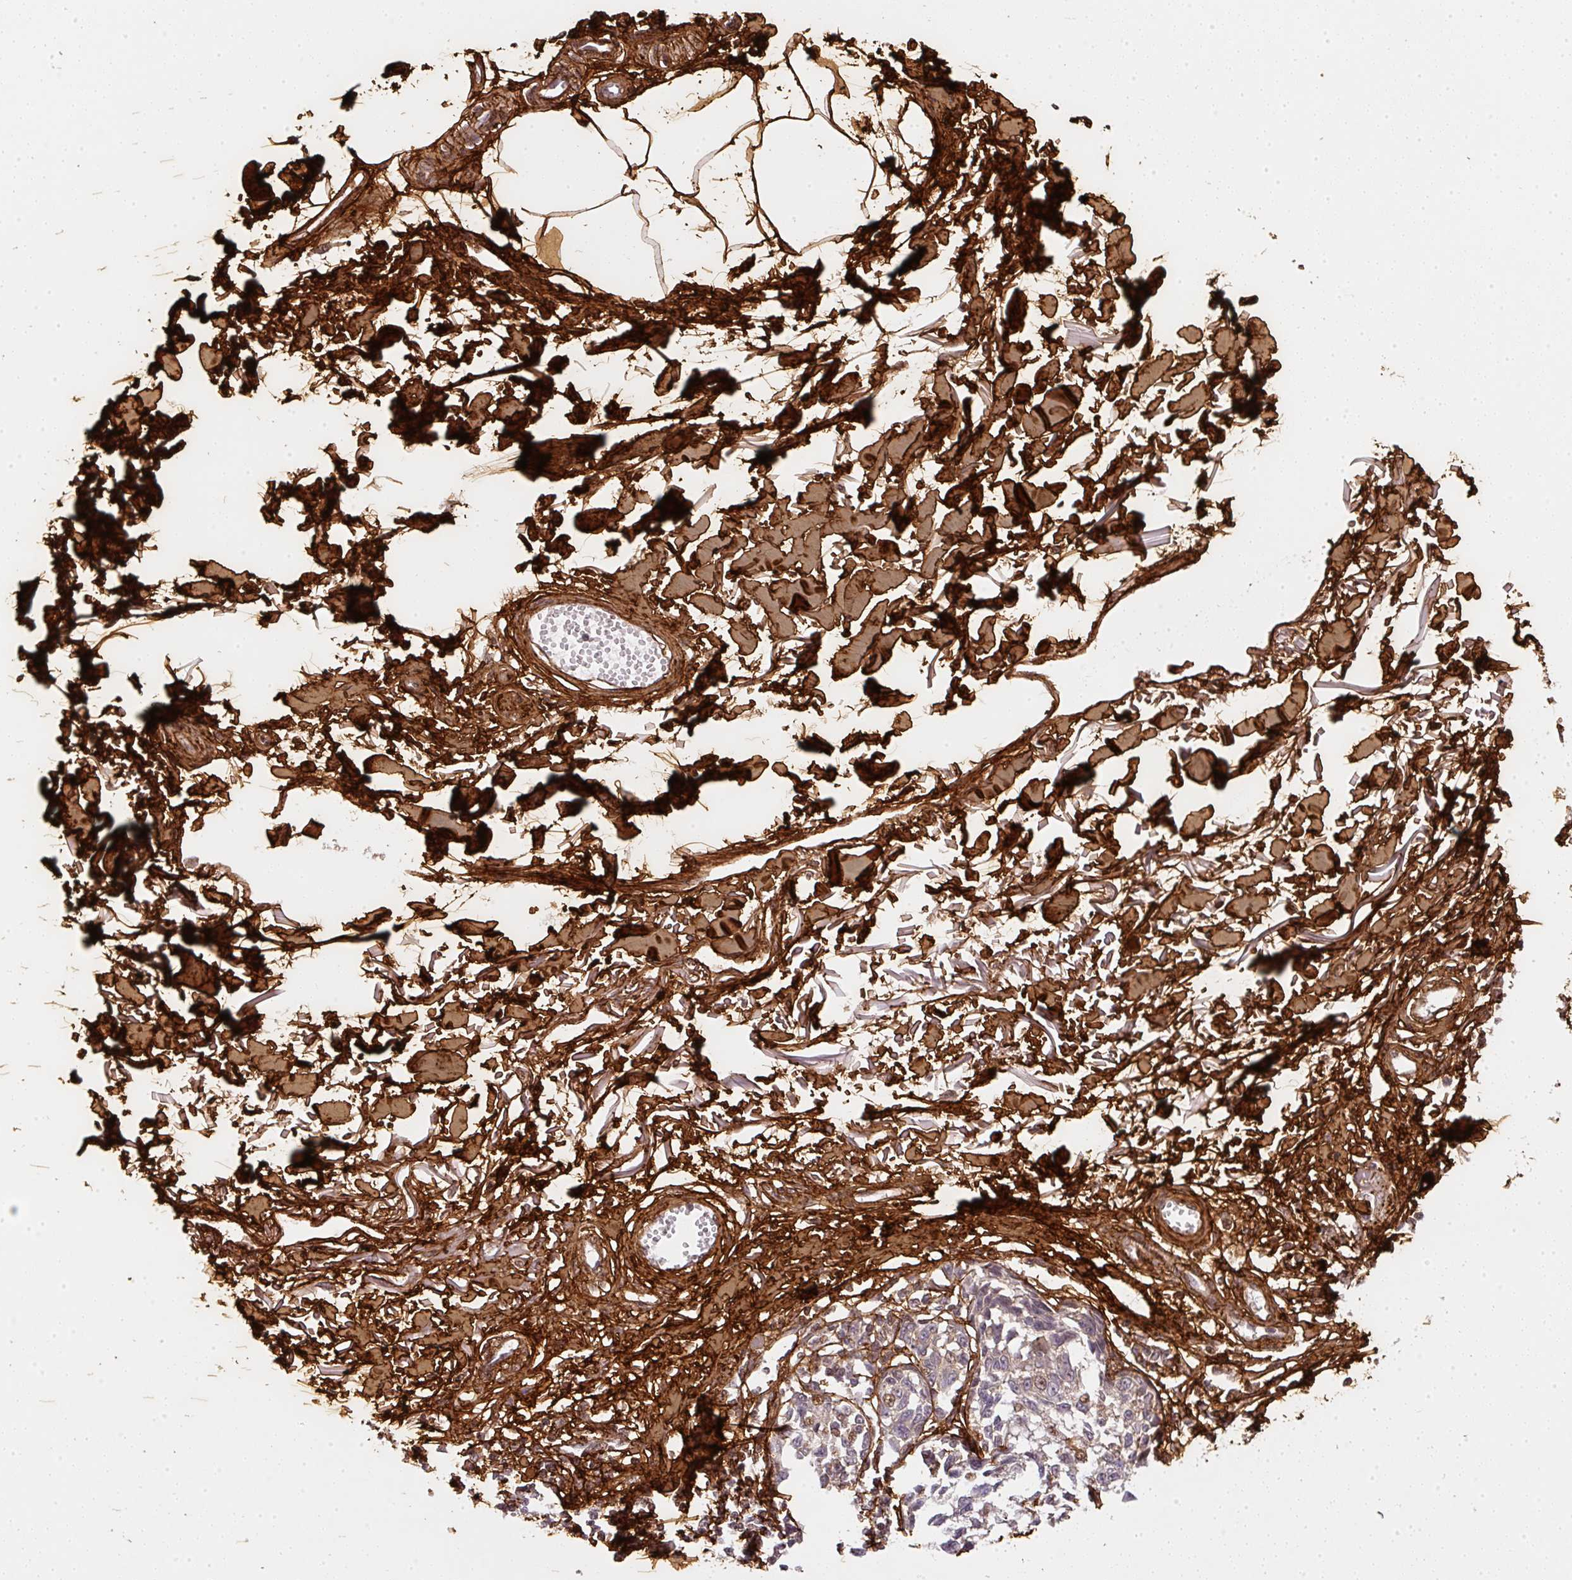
{"staining": {"intensity": "moderate", "quantity": "<25%", "location": "nuclear"}, "tissue": "melanoma", "cell_type": "Tumor cells", "image_type": "cancer", "snomed": [{"axis": "morphology", "description": "Malignant melanoma, NOS"}, {"axis": "topography", "description": "Skin"}], "caption": "A brown stain labels moderate nuclear positivity of a protein in malignant melanoma tumor cells.", "gene": "COL3A1", "patient": {"sex": "male", "age": 73}}